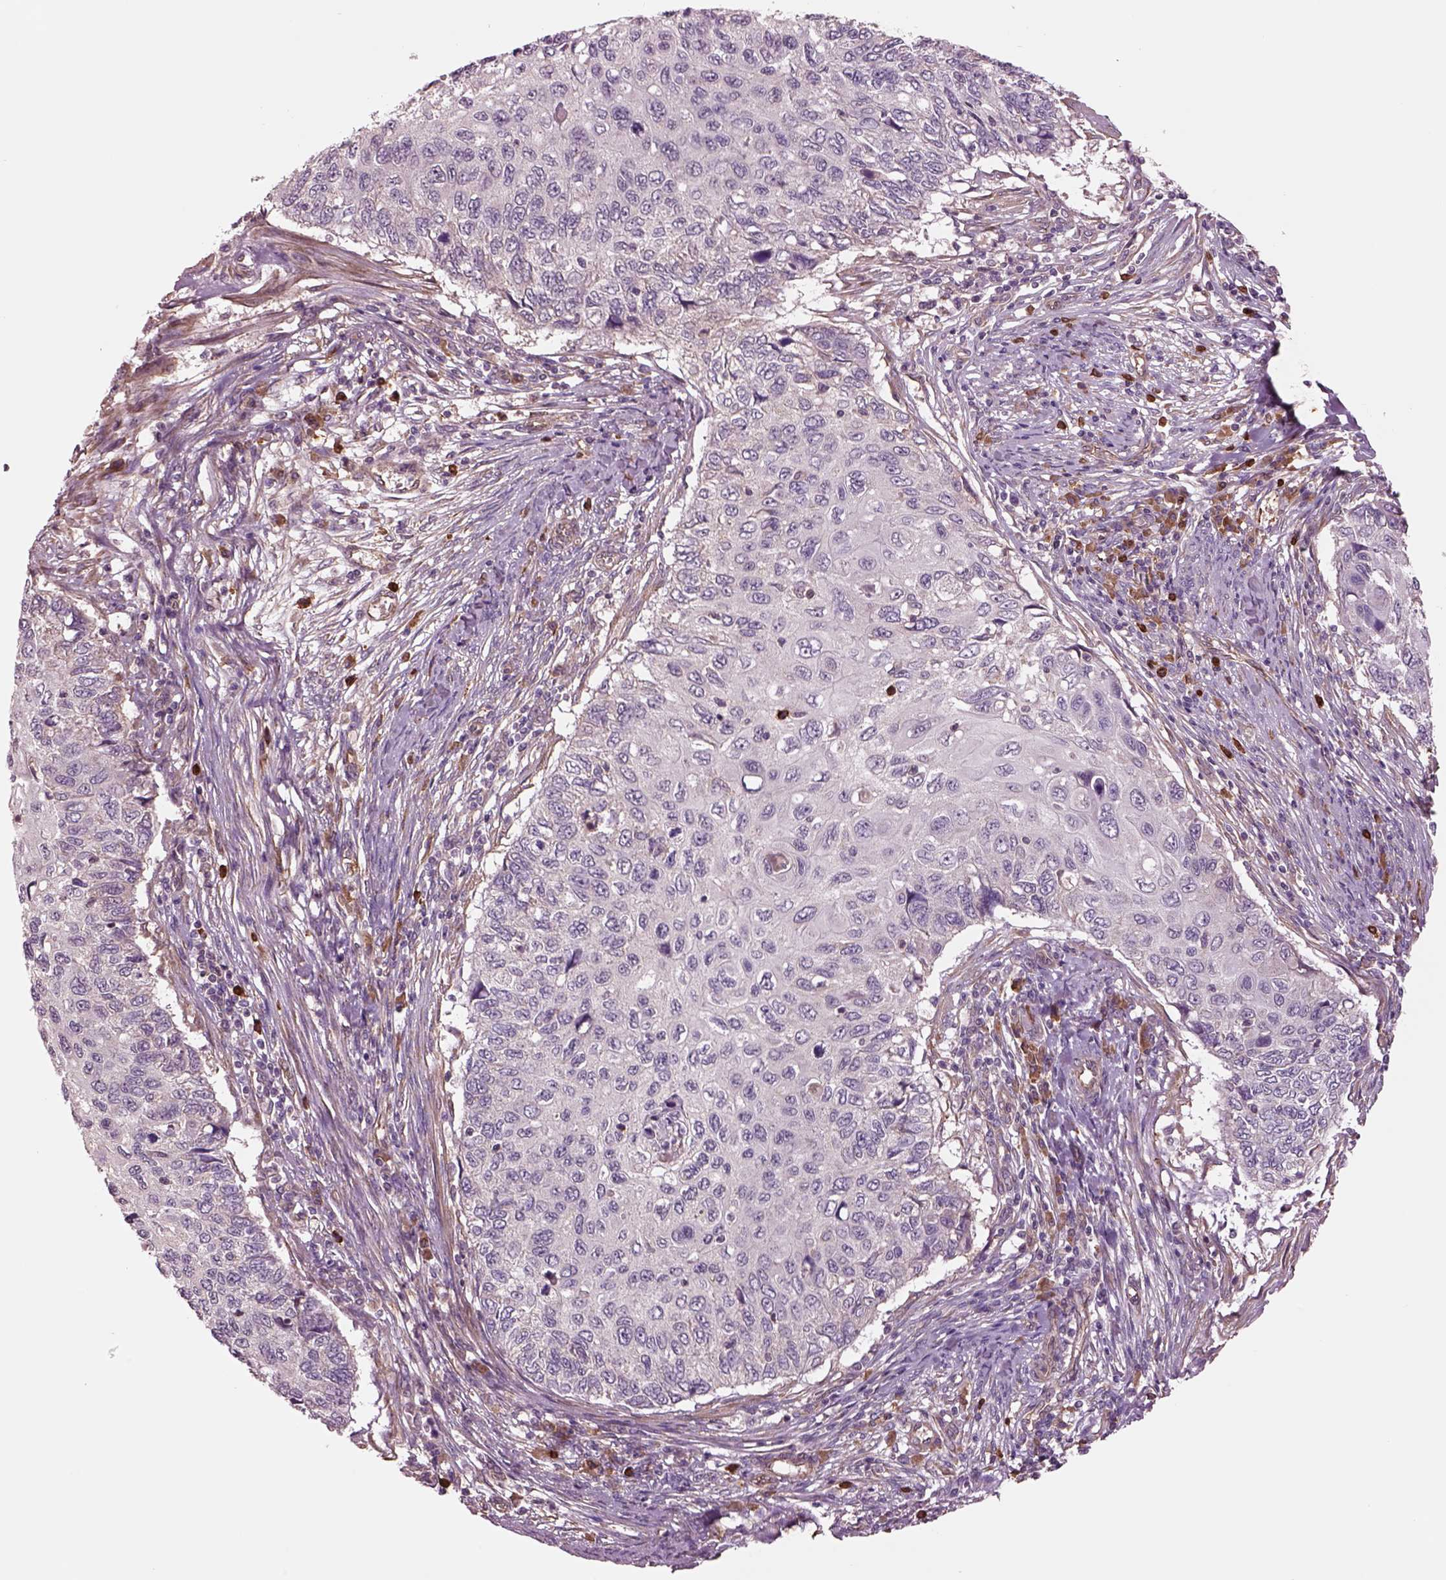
{"staining": {"intensity": "negative", "quantity": "none", "location": "none"}, "tissue": "cervical cancer", "cell_type": "Tumor cells", "image_type": "cancer", "snomed": [{"axis": "morphology", "description": "Squamous cell carcinoma, NOS"}, {"axis": "topography", "description": "Cervix"}], "caption": "IHC of cervical cancer (squamous cell carcinoma) shows no expression in tumor cells. (Stains: DAB immunohistochemistry (IHC) with hematoxylin counter stain, Microscopy: brightfield microscopy at high magnification).", "gene": "HTR1B", "patient": {"sex": "female", "age": 70}}